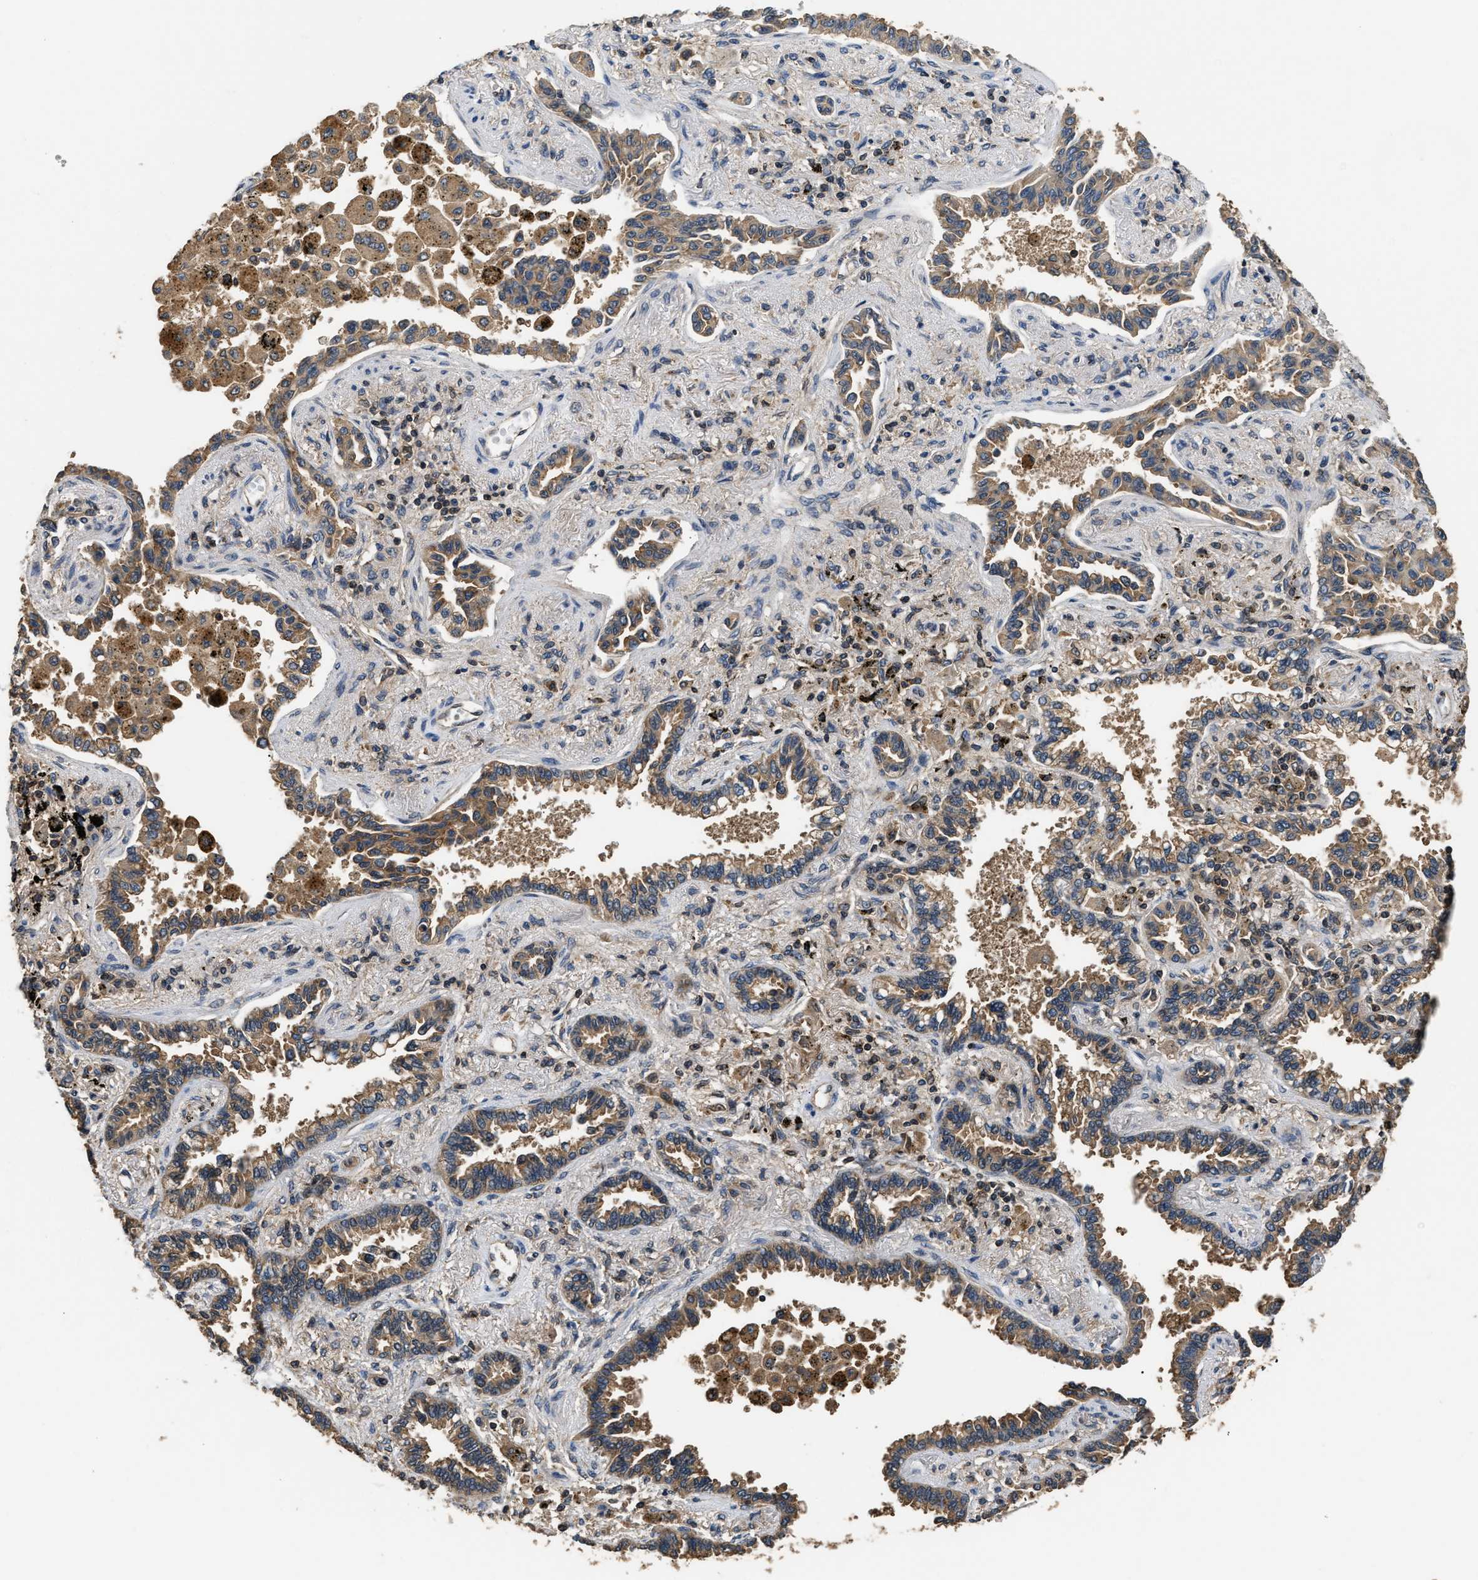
{"staining": {"intensity": "strong", "quantity": ">75%", "location": "cytoplasmic/membranous"}, "tissue": "lung cancer", "cell_type": "Tumor cells", "image_type": "cancer", "snomed": [{"axis": "morphology", "description": "Normal tissue, NOS"}, {"axis": "morphology", "description": "Adenocarcinoma, NOS"}, {"axis": "topography", "description": "Lung"}], "caption": "Protein staining shows strong cytoplasmic/membranous positivity in about >75% of tumor cells in adenocarcinoma (lung).", "gene": "DNAJC2", "patient": {"sex": "male", "age": 59}}